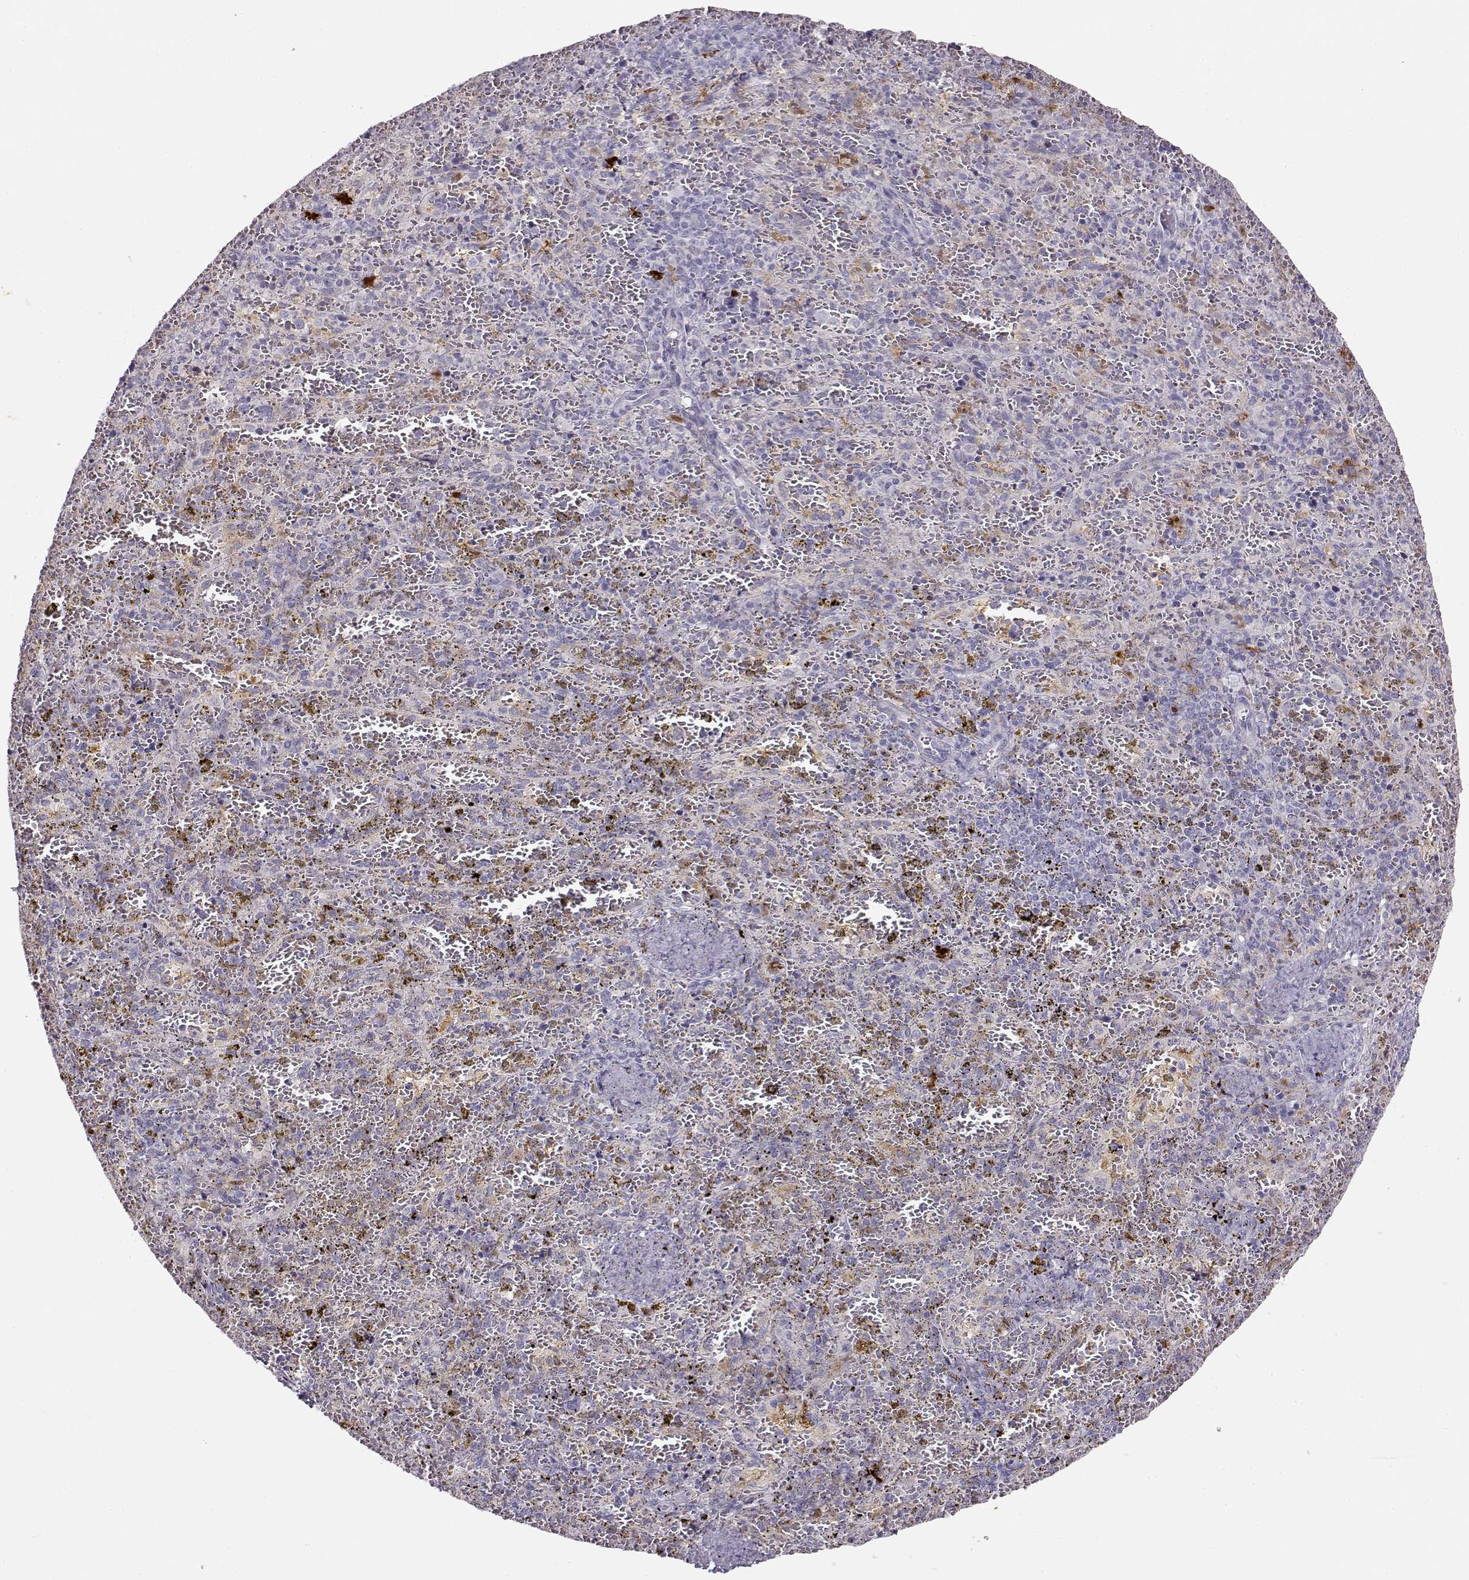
{"staining": {"intensity": "strong", "quantity": "<25%", "location": "cytoplasmic/membranous"}, "tissue": "spleen", "cell_type": "Cells in red pulp", "image_type": "normal", "snomed": [{"axis": "morphology", "description": "Normal tissue, NOS"}, {"axis": "topography", "description": "Spleen"}], "caption": "IHC image of normal human spleen stained for a protein (brown), which shows medium levels of strong cytoplasmic/membranous positivity in about <25% of cells in red pulp.", "gene": "S100B", "patient": {"sex": "female", "age": 50}}